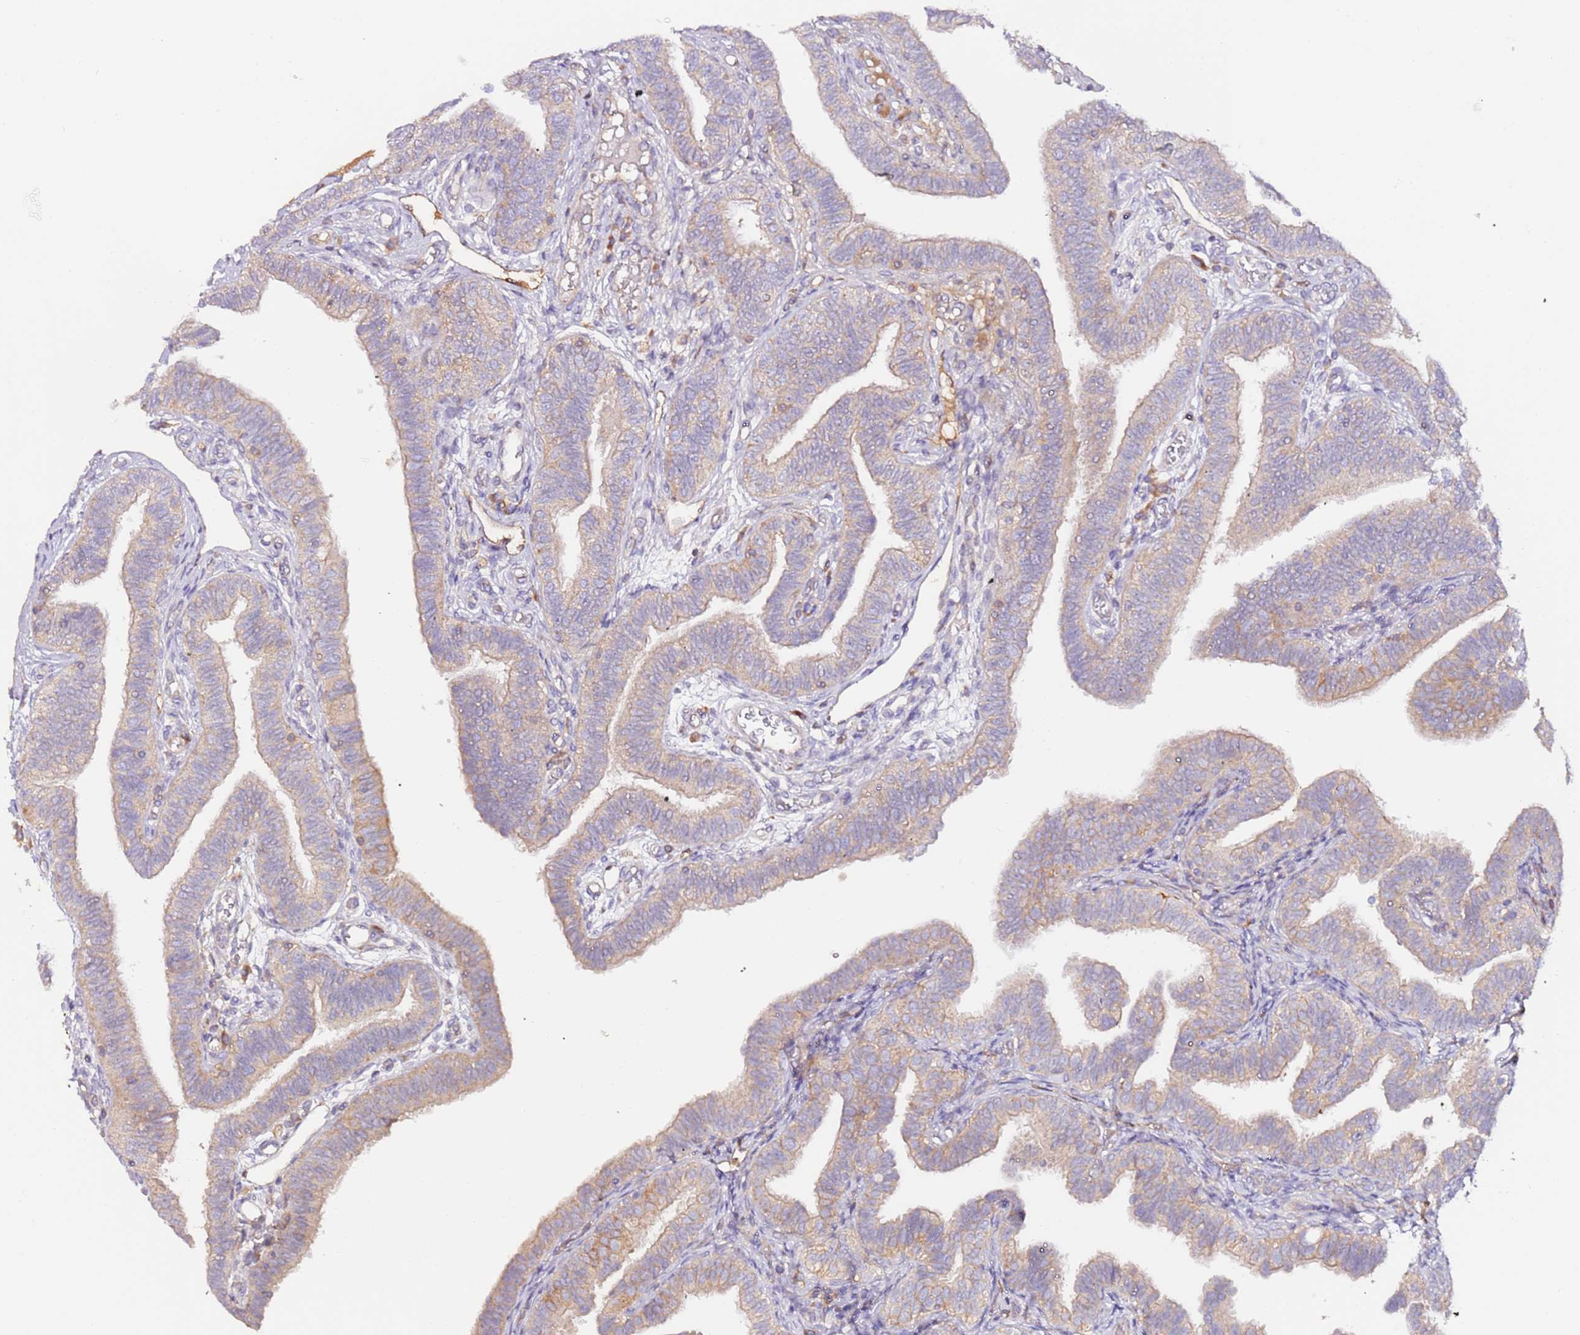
{"staining": {"intensity": "moderate", "quantity": "25%-75%", "location": "cytoplasmic/membranous"}, "tissue": "fallopian tube", "cell_type": "Glandular cells", "image_type": "normal", "snomed": [{"axis": "morphology", "description": "Normal tissue, NOS"}, {"axis": "topography", "description": "Fallopian tube"}], "caption": "Immunohistochemical staining of unremarkable fallopian tube exhibits medium levels of moderate cytoplasmic/membranous staining in approximately 25%-75% of glandular cells. (Stains: DAB in brown, nuclei in blue, Microscopy: brightfield microscopy at high magnification).", "gene": "FLVCR1", "patient": {"sex": "female", "age": 39}}